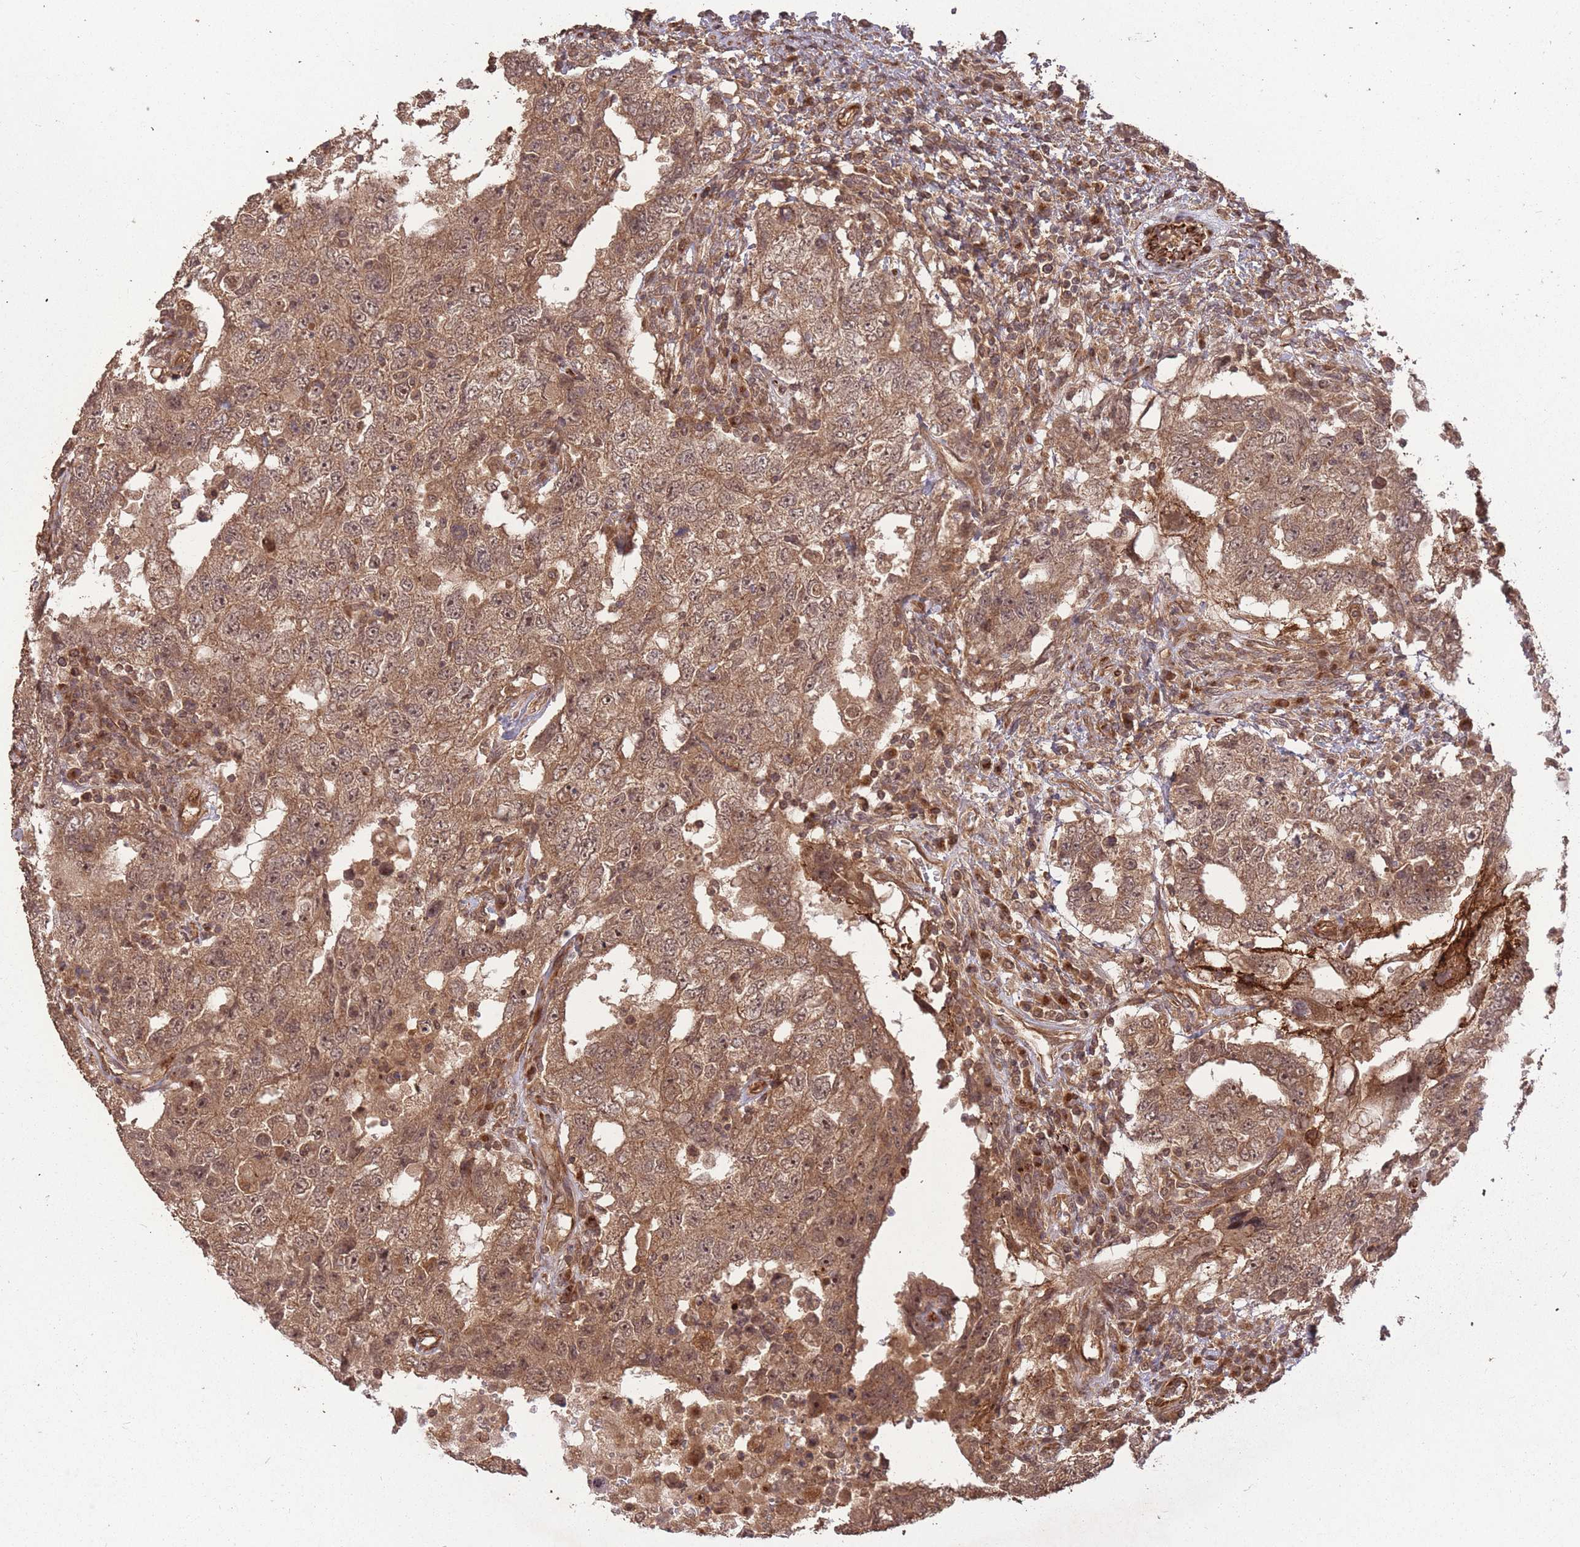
{"staining": {"intensity": "moderate", "quantity": ">75%", "location": "cytoplasmic/membranous,nuclear"}, "tissue": "testis cancer", "cell_type": "Tumor cells", "image_type": "cancer", "snomed": [{"axis": "morphology", "description": "Carcinoma, Embryonal, NOS"}, {"axis": "topography", "description": "Testis"}], "caption": "Human testis cancer stained for a protein (brown) displays moderate cytoplasmic/membranous and nuclear positive expression in about >75% of tumor cells.", "gene": "ERBB3", "patient": {"sex": "male", "age": 26}}